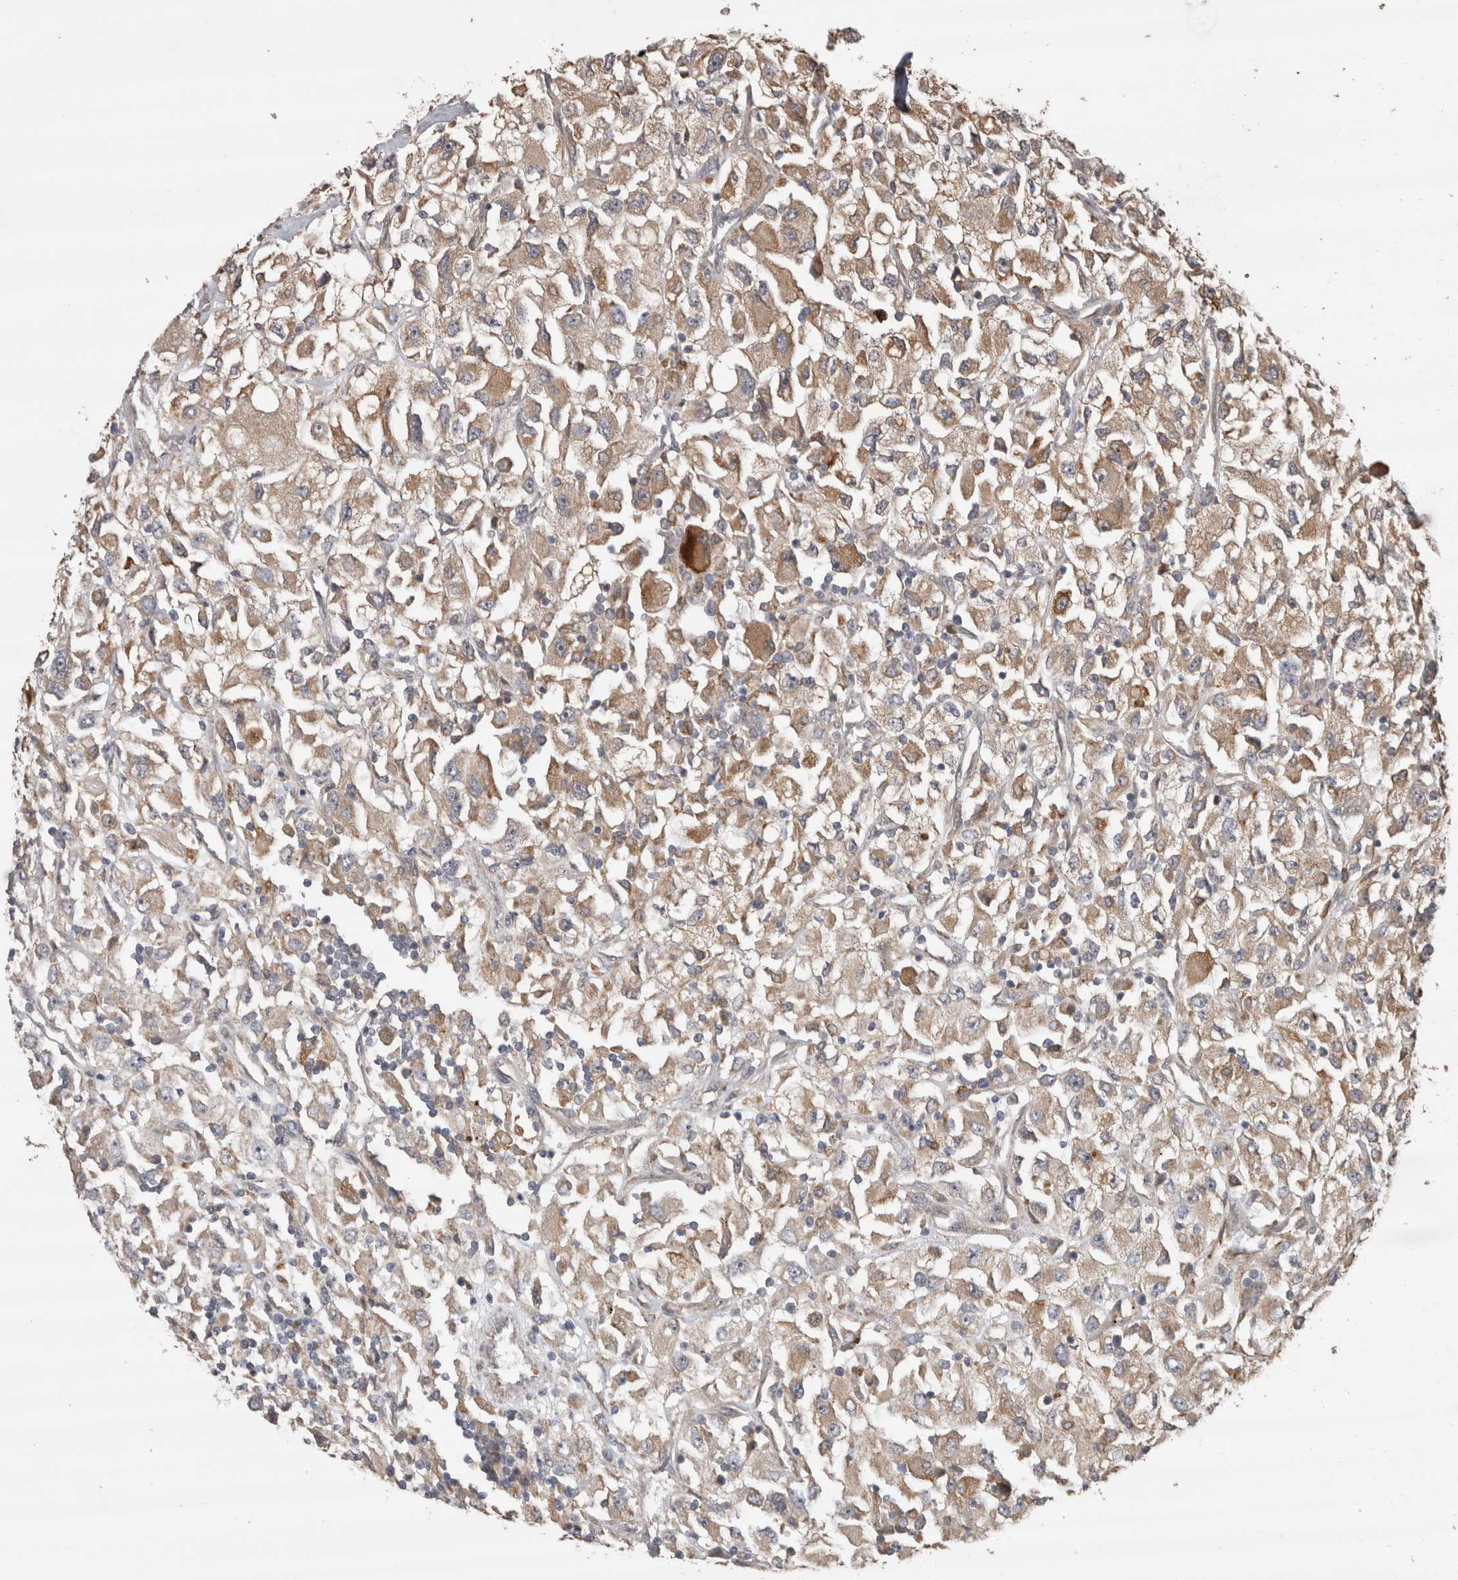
{"staining": {"intensity": "moderate", "quantity": ">75%", "location": "cytoplasmic/membranous"}, "tissue": "renal cancer", "cell_type": "Tumor cells", "image_type": "cancer", "snomed": [{"axis": "morphology", "description": "Adenocarcinoma, NOS"}, {"axis": "topography", "description": "Kidney"}], "caption": "Protein staining by immunohistochemistry (IHC) displays moderate cytoplasmic/membranous positivity in approximately >75% of tumor cells in renal cancer.", "gene": "TBCE", "patient": {"sex": "female", "age": 52}}